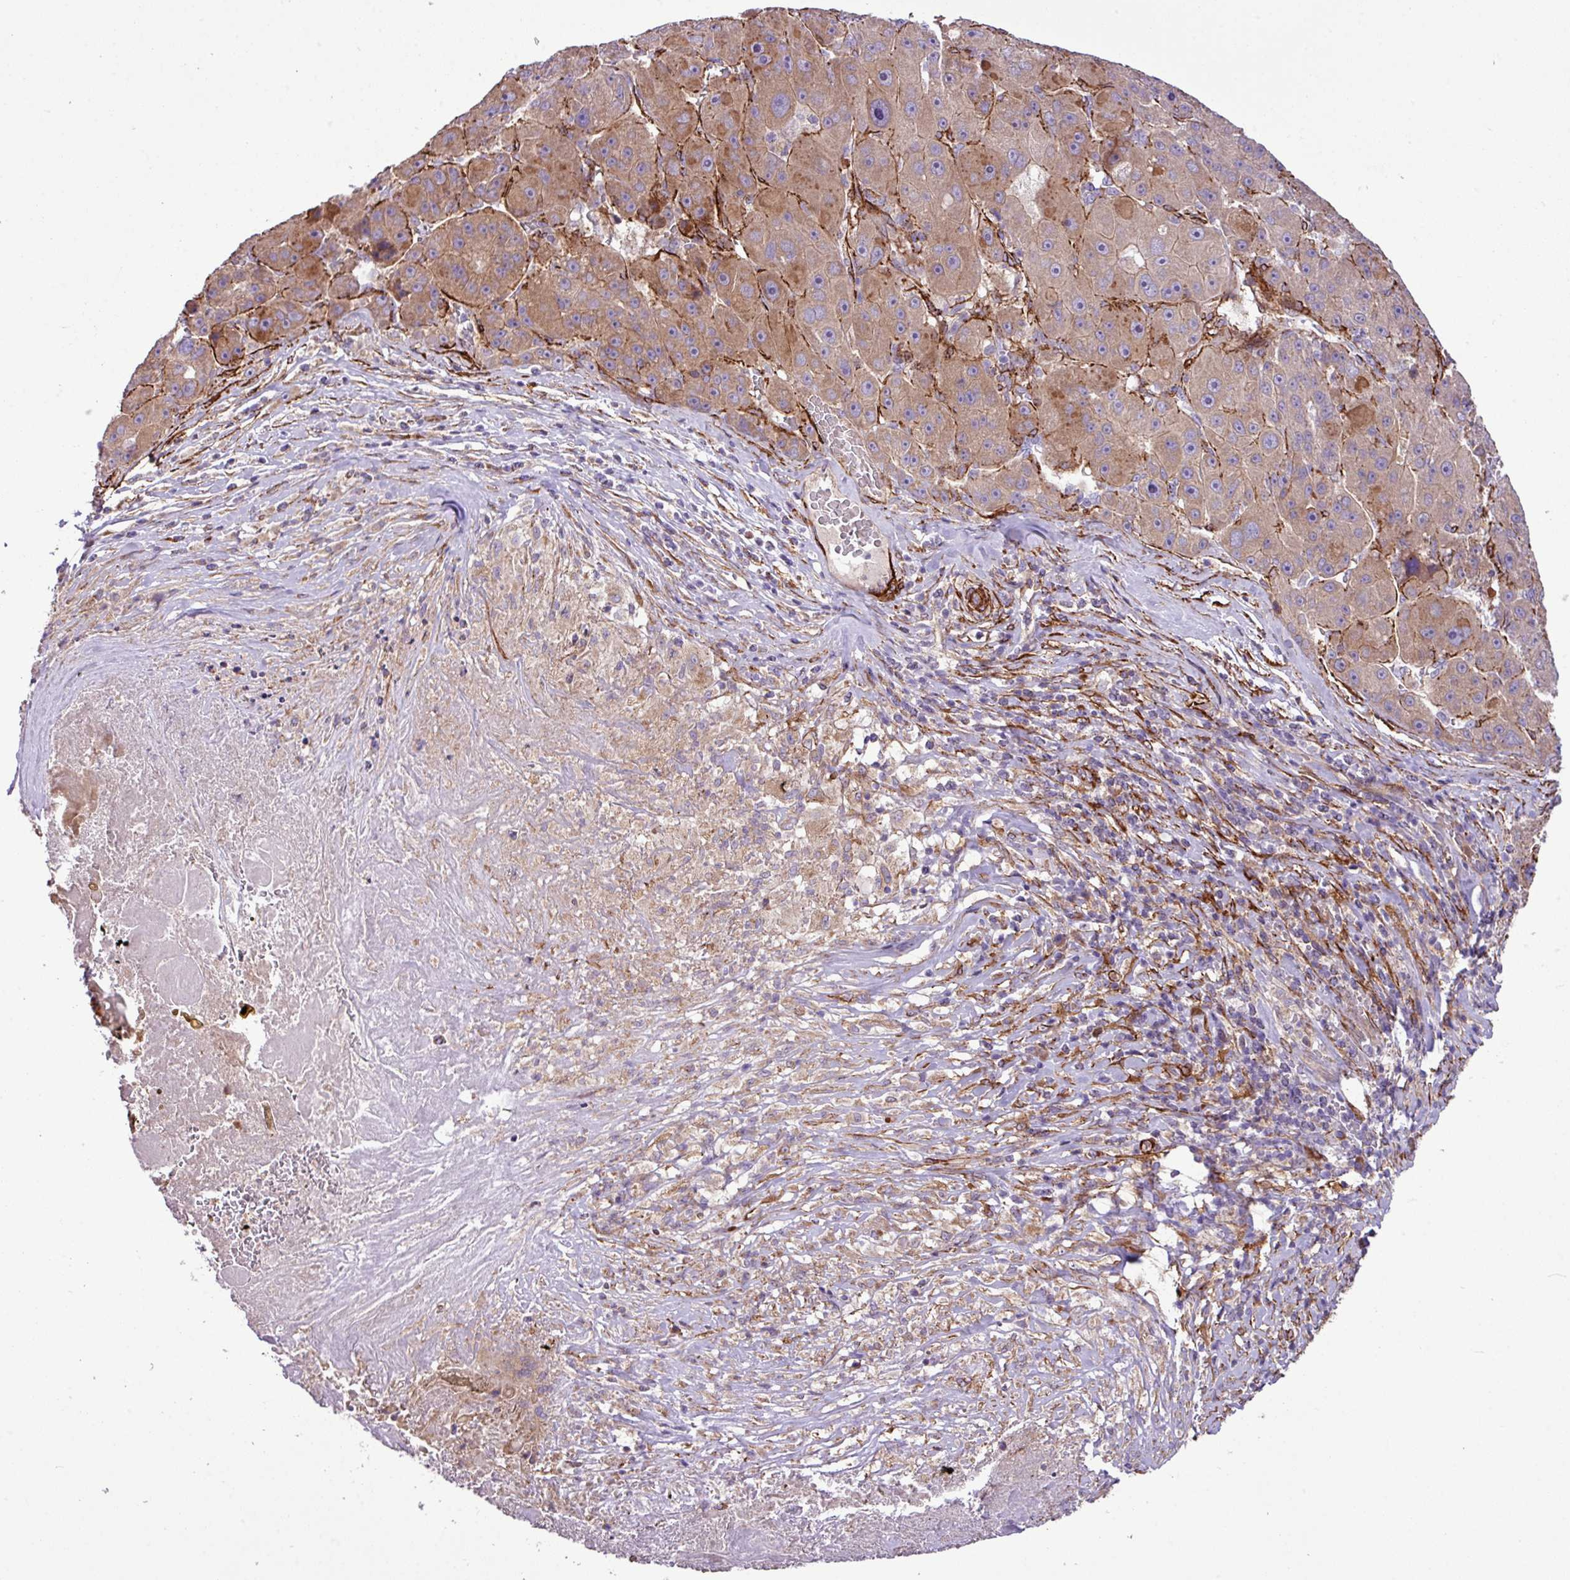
{"staining": {"intensity": "moderate", "quantity": ">75%", "location": "cytoplasmic/membranous"}, "tissue": "liver cancer", "cell_type": "Tumor cells", "image_type": "cancer", "snomed": [{"axis": "morphology", "description": "Carcinoma, Hepatocellular, NOS"}, {"axis": "topography", "description": "Liver"}], "caption": "Immunohistochemistry micrograph of hepatocellular carcinoma (liver) stained for a protein (brown), which exhibits medium levels of moderate cytoplasmic/membranous expression in approximately >75% of tumor cells.", "gene": "FAM47E", "patient": {"sex": "male", "age": 76}}